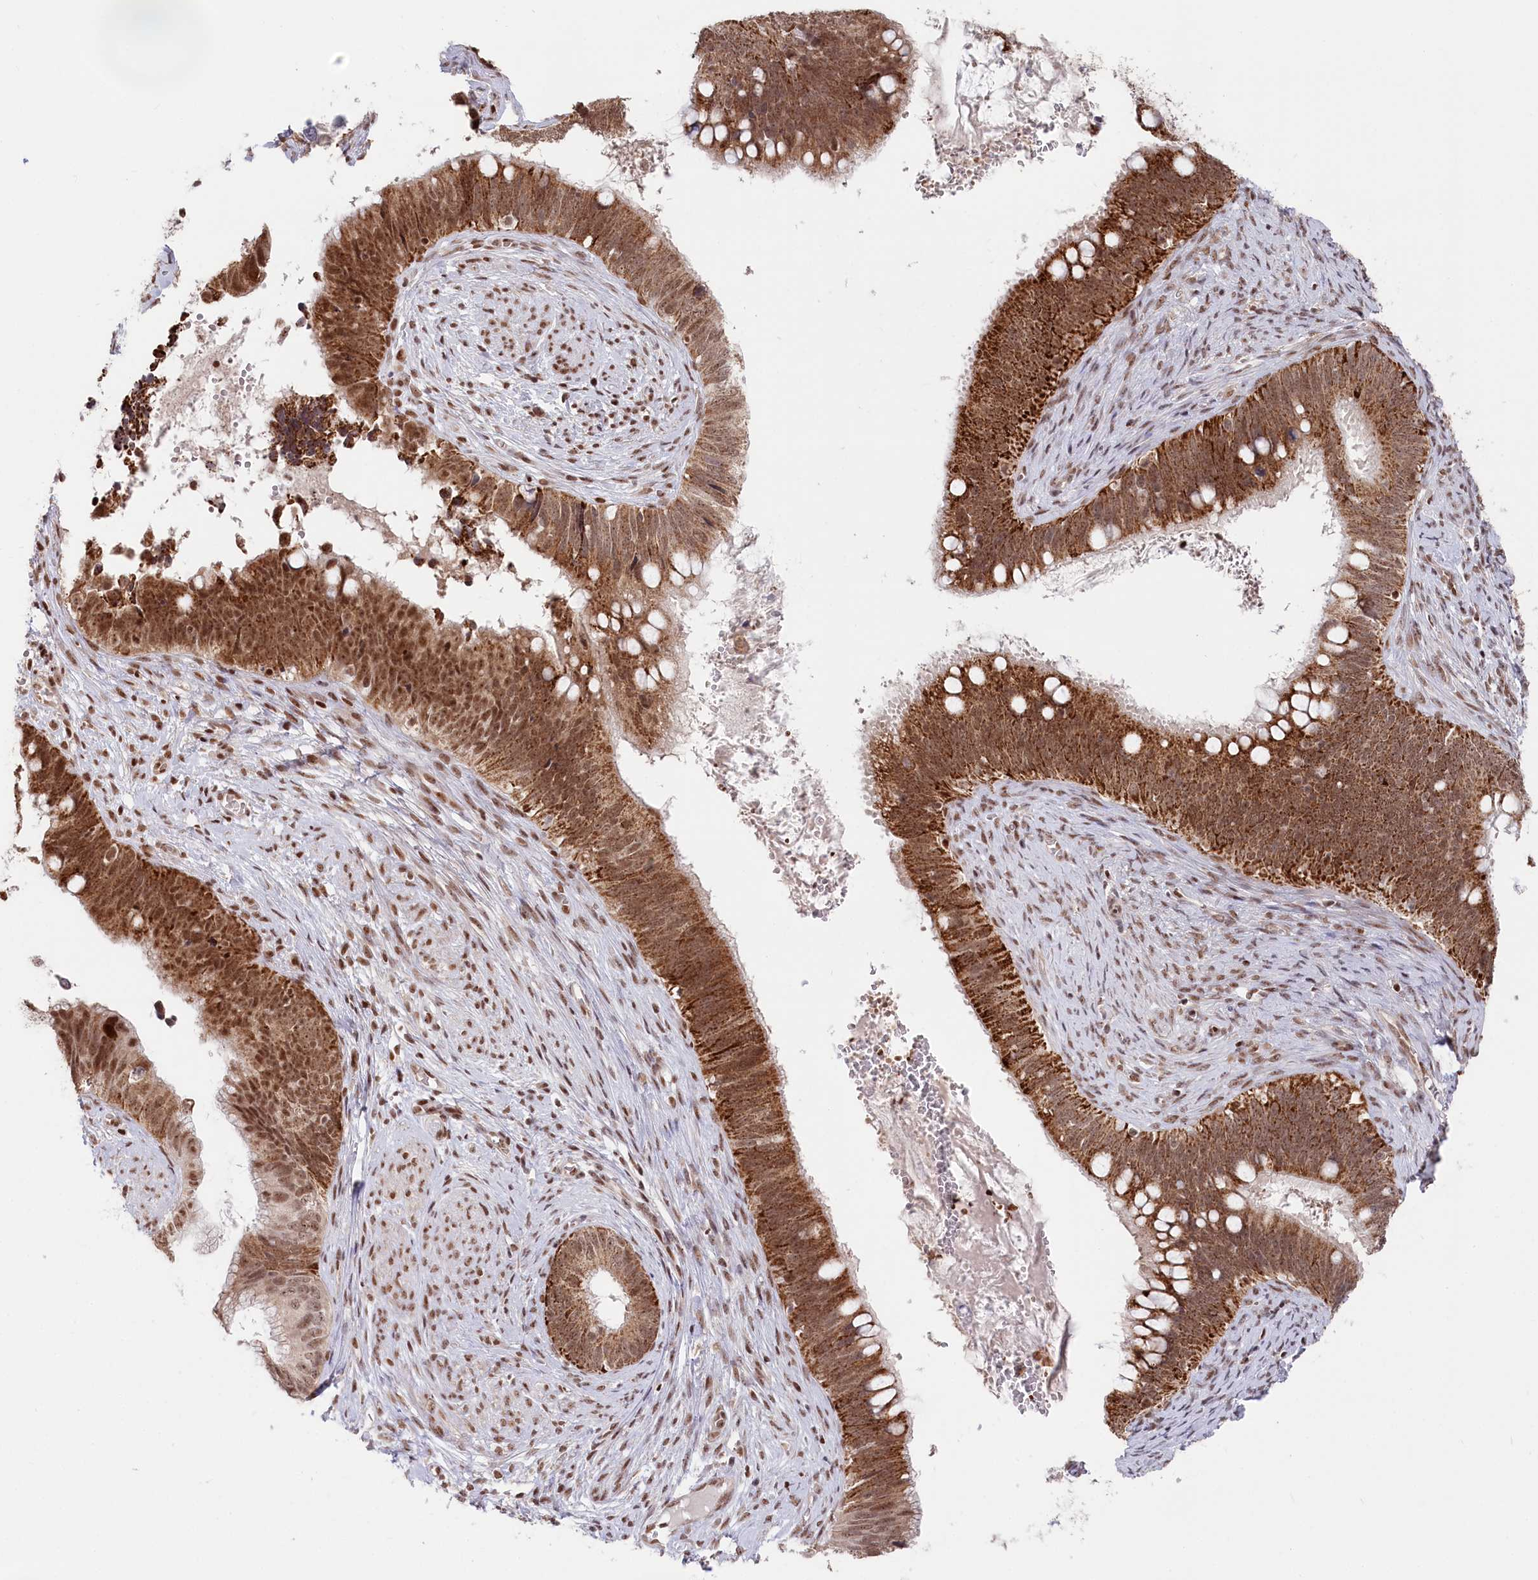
{"staining": {"intensity": "moderate", "quantity": ">75%", "location": "cytoplasmic/membranous,nuclear"}, "tissue": "cervical cancer", "cell_type": "Tumor cells", "image_type": "cancer", "snomed": [{"axis": "morphology", "description": "Adenocarcinoma, NOS"}, {"axis": "topography", "description": "Cervix"}], "caption": "Brown immunohistochemical staining in cervical cancer reveals moderate cytoplasmic/membranous and nuclear positivity in about >75% of tumor cells.", "gene": "CGGBP1", "patient": {"sex": "female", "age": 42}}